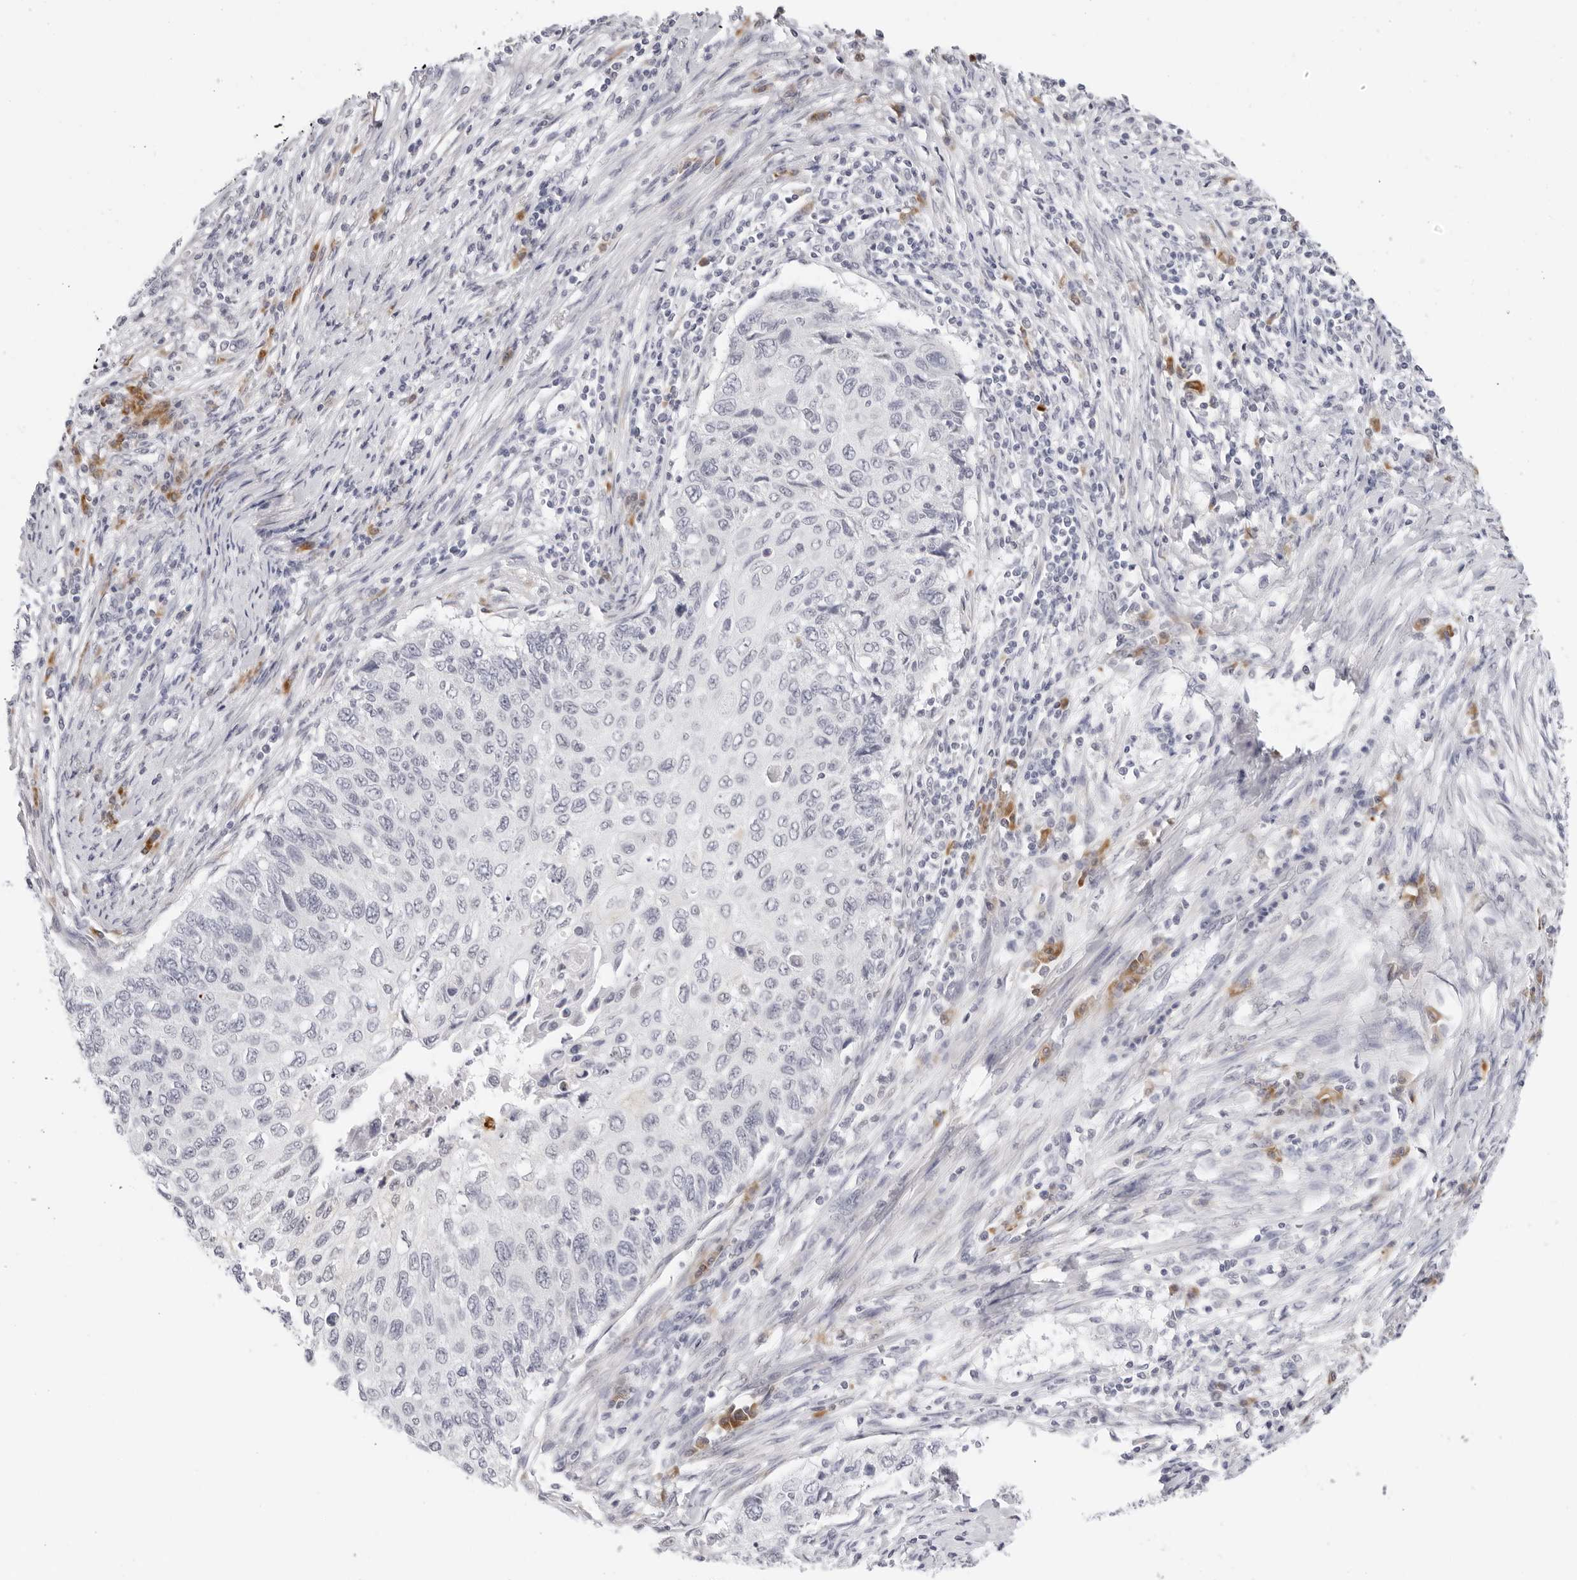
{"staining": {"intensity": "negative", "quantity": "none", "location": "none"}, "tissue": "cervical cancer", "cell_type": "Tumor cells", "image_type": "cancer", "snomed": [{"axis": "morphology", "description": "Squamous cell carcinoma, NOS"}, {"axis": "topography", "description": "Cervix"}], "caption": "Immunohistochemical staining of cervical cancer demonstrates no significant staining in tumor cells.", "gene": "EDN2", "patient": {"sex": "female", "age": 70}}